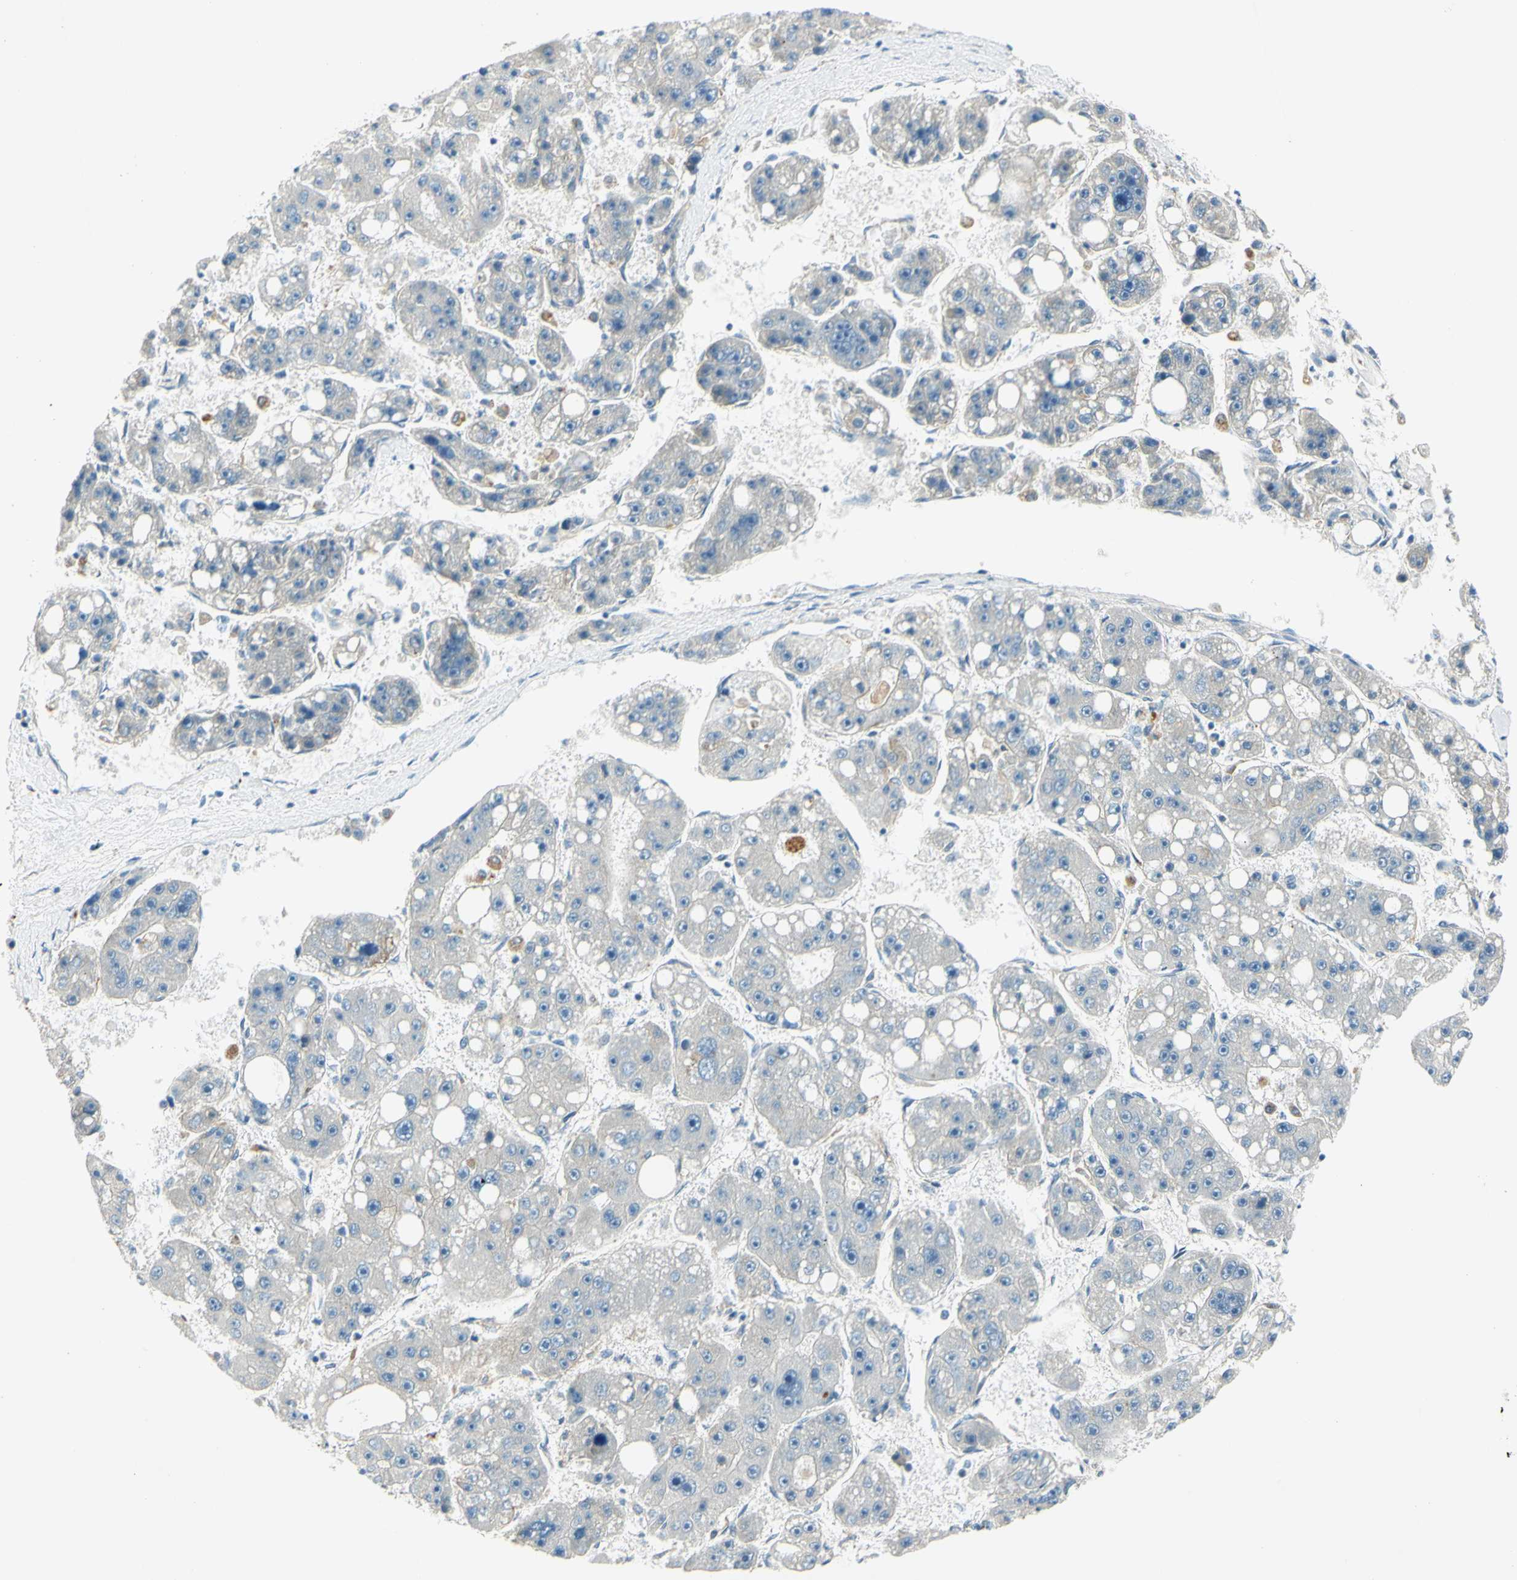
{"staining": {"intensity": "negative", "quantity": "none", "location": "none"}, "tissue": "liver cancer", "cell_type": "Tumor cells", "image_type": "cancer", "snomed": [{"axis": "morphology", "description": "Carcinoma, Hepatocellular, NOS"}, {"axis": "topography", "description": "Liver"}], "caption": "The immunohistochemistry (IHC) photomicrograph has no significant positivity in tumor cells of liver hepatocellular carcinoma tissue.", "gene": "LAMA3", "patient": {"sex": "female", "age": 61}}